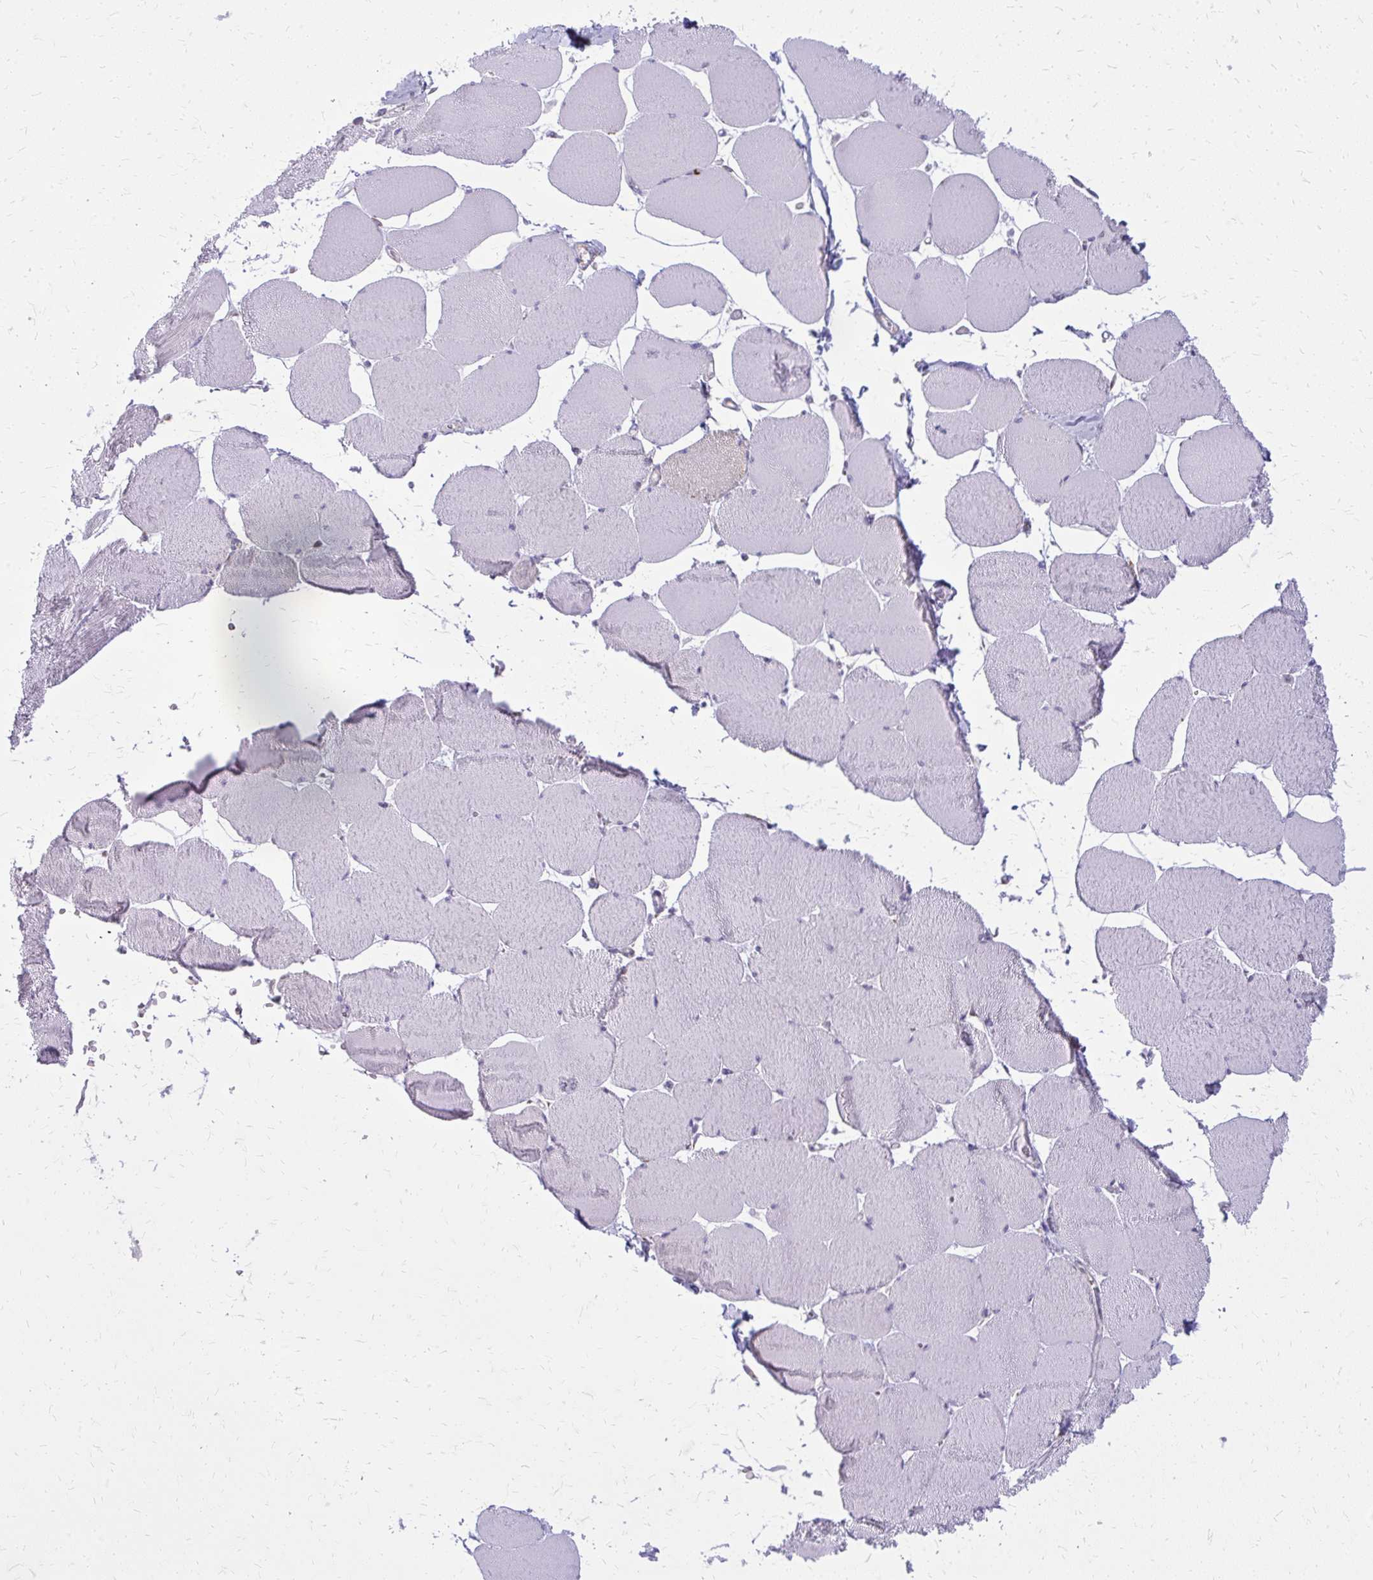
{"staining": {"intensity": "negative", "quantity": "none", "location": "none"}, "tissue": "skeletal muscle", "cell_type": "Myocytes", "image_type": "normal", "snomed": [{"axis": "morphology", "description": "Normal tissue, NOS"}, {"axis": "topography", "description": "Skeletal muscle"}], "caption": "A histopathology image of skeletal muscle stained for a protein reveals no brown staining in myocytes. (DAB (3,3'-diaminobenzidine) immunohistochemistry, high magnification).", "gene": "IFIT1", "patient": {"sex": "female", "age": 75}}